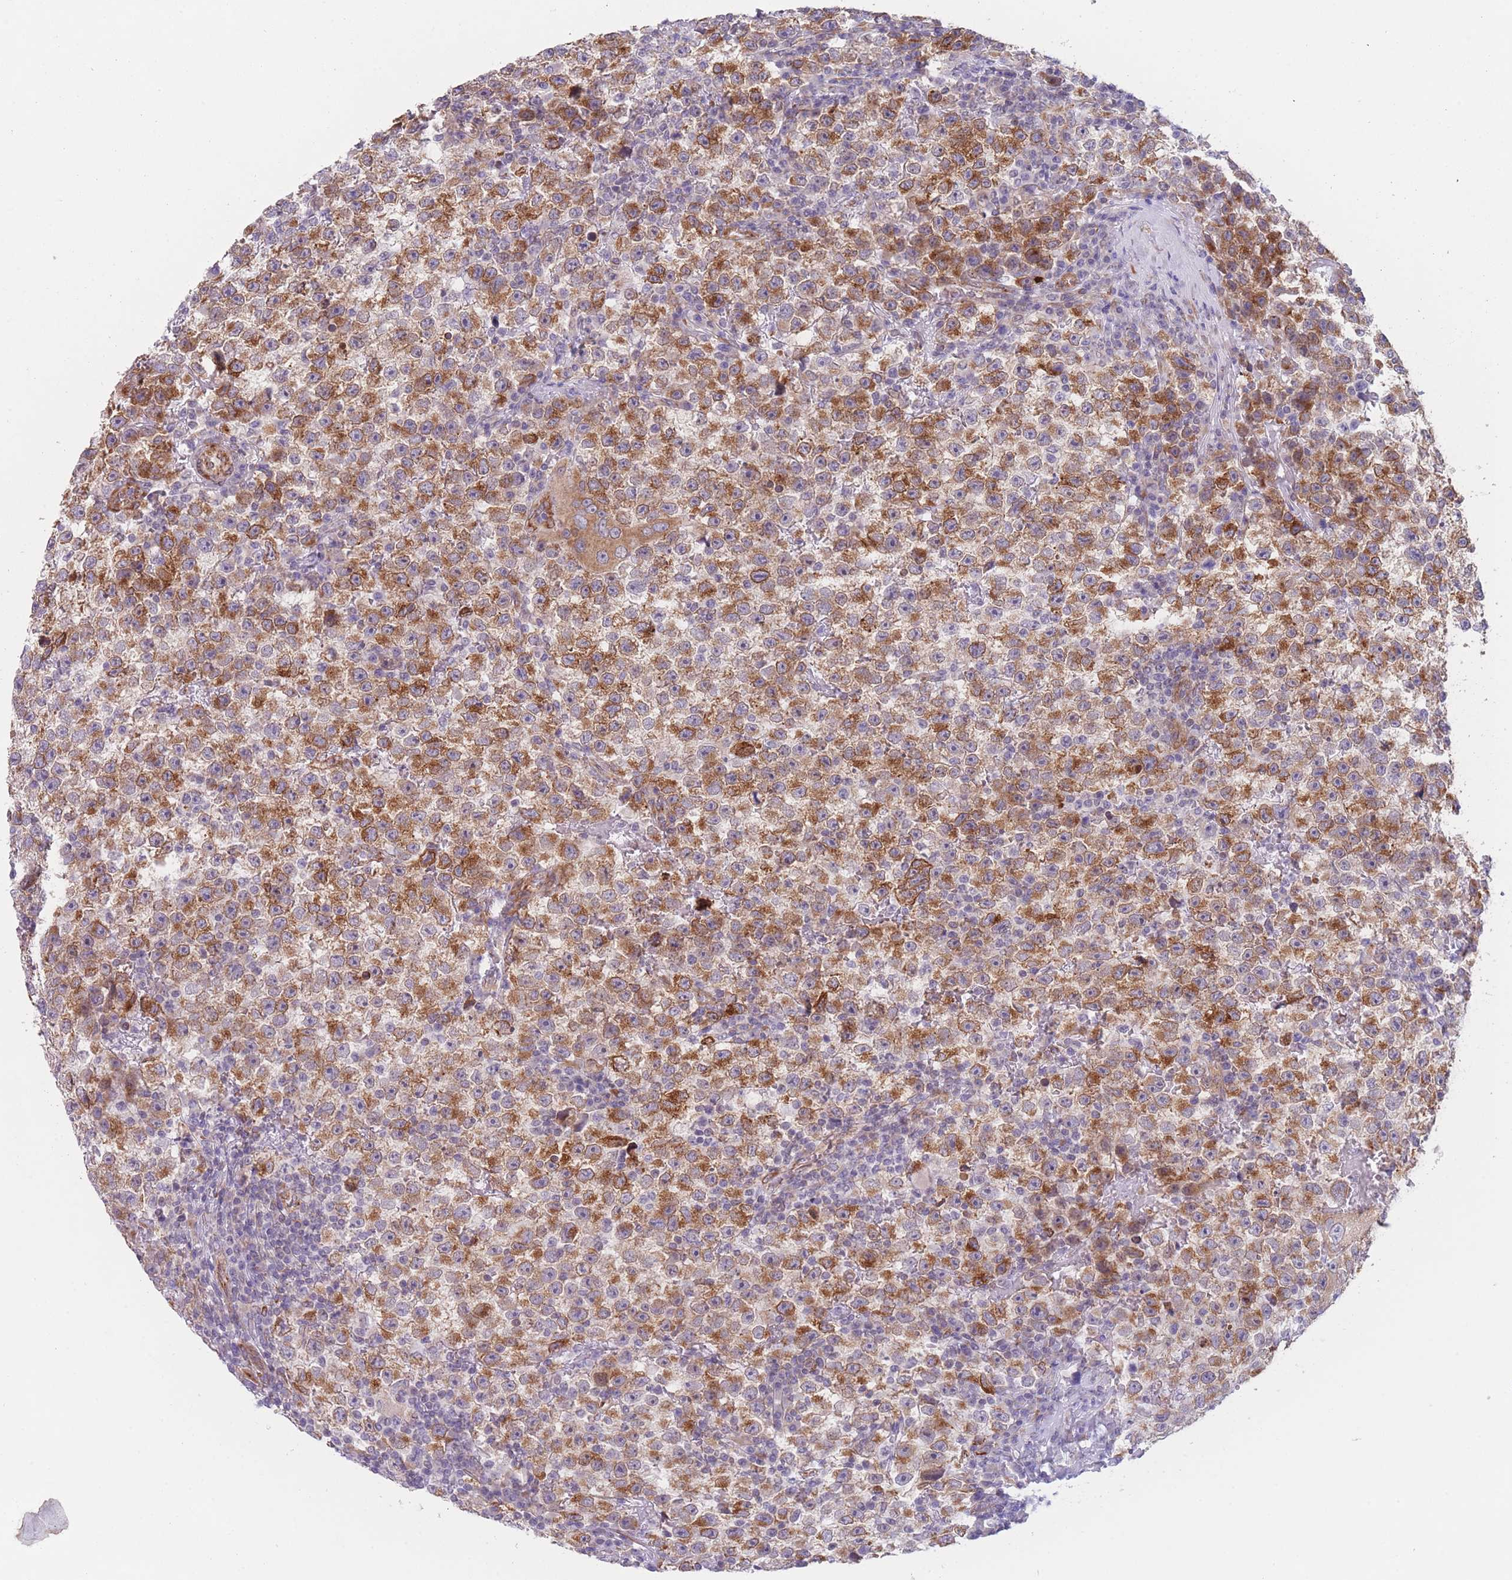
{"staining": {"intensity": "moderate", "quantity": ">75%", "location": "cytoplasmic/membranous,nuclear"}, "tissue": "testis cancer", "cell_type": "Tumor cells", "image_type": "cancer", "snomed": [{"axis": "morphology", "description": "Seminoma, NOS"}, {"axis": "topography", "description": "Testis"}], "caption": "Testis seminoma stained with a brown dye demonstrates moderate cytoplasmic/membranous and nuclear positive staining in approximately >75% of tumor cells.", "gene": "AK9", "patient": {"sex": "male", "age": 22}}